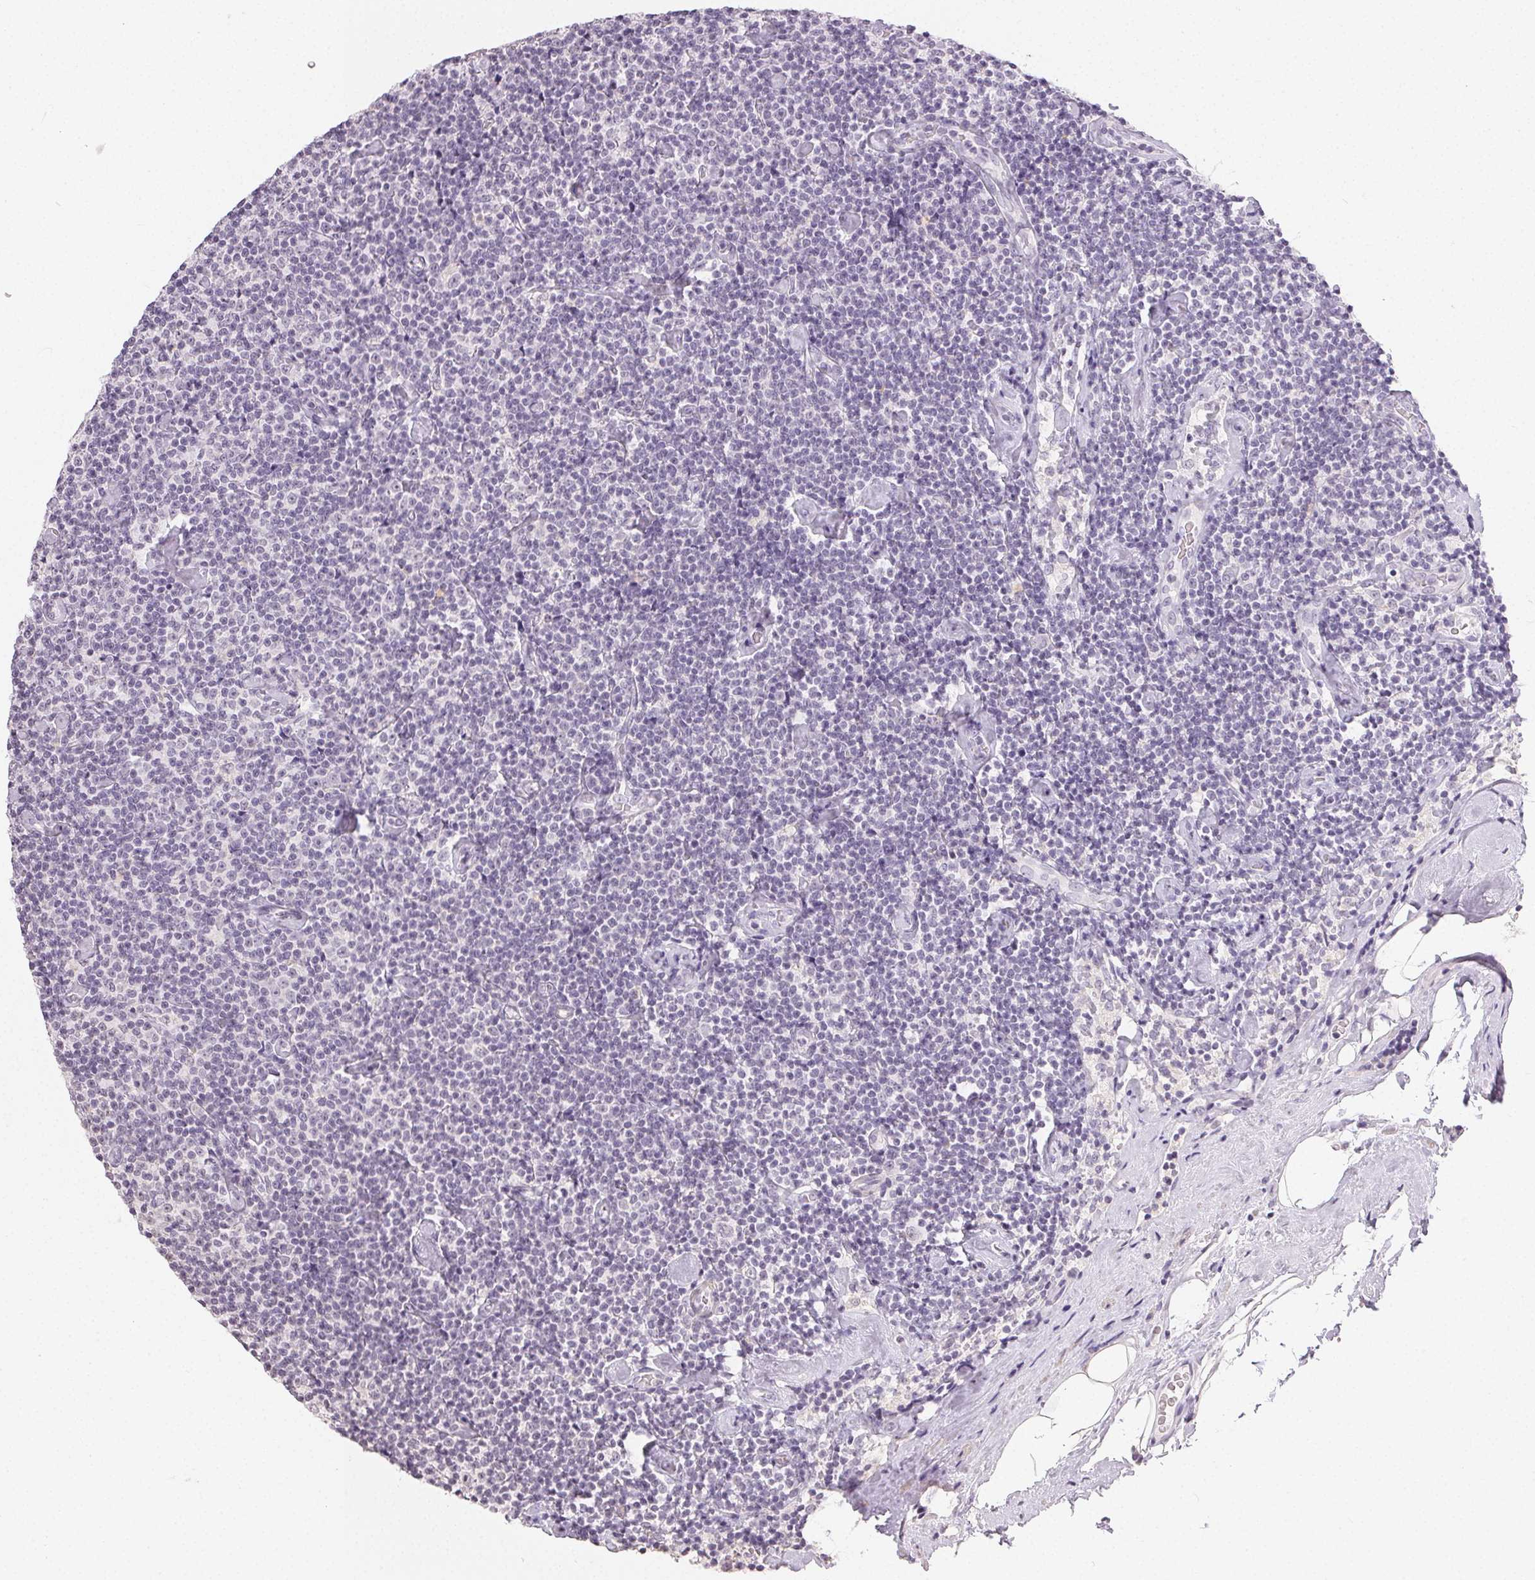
{"staining": {"intensity": "negative", "quantity": "none", "location": "none"}, "tissue": "lymphoma", "cell_type": "Tumor cells", "image_type": "cancer", "snomed": [{"axis": "morphology", "description": "Malignant lymphoma, non-Hodgkin's type, Low grade"}, {"axis": "topography", "description": "Lymph node"}], "caption": "Tumor cells show no significant protein expression in lymphoma. The staining was performed using DAB (3,3'-diaminobenzidine) to visualize the protein expression in brown, while the nuclei were stained in blue with hematoxylin (Magnification: 20x).", "gene": "TMEM174", "patient": {"sex": "male", "age": 81}}